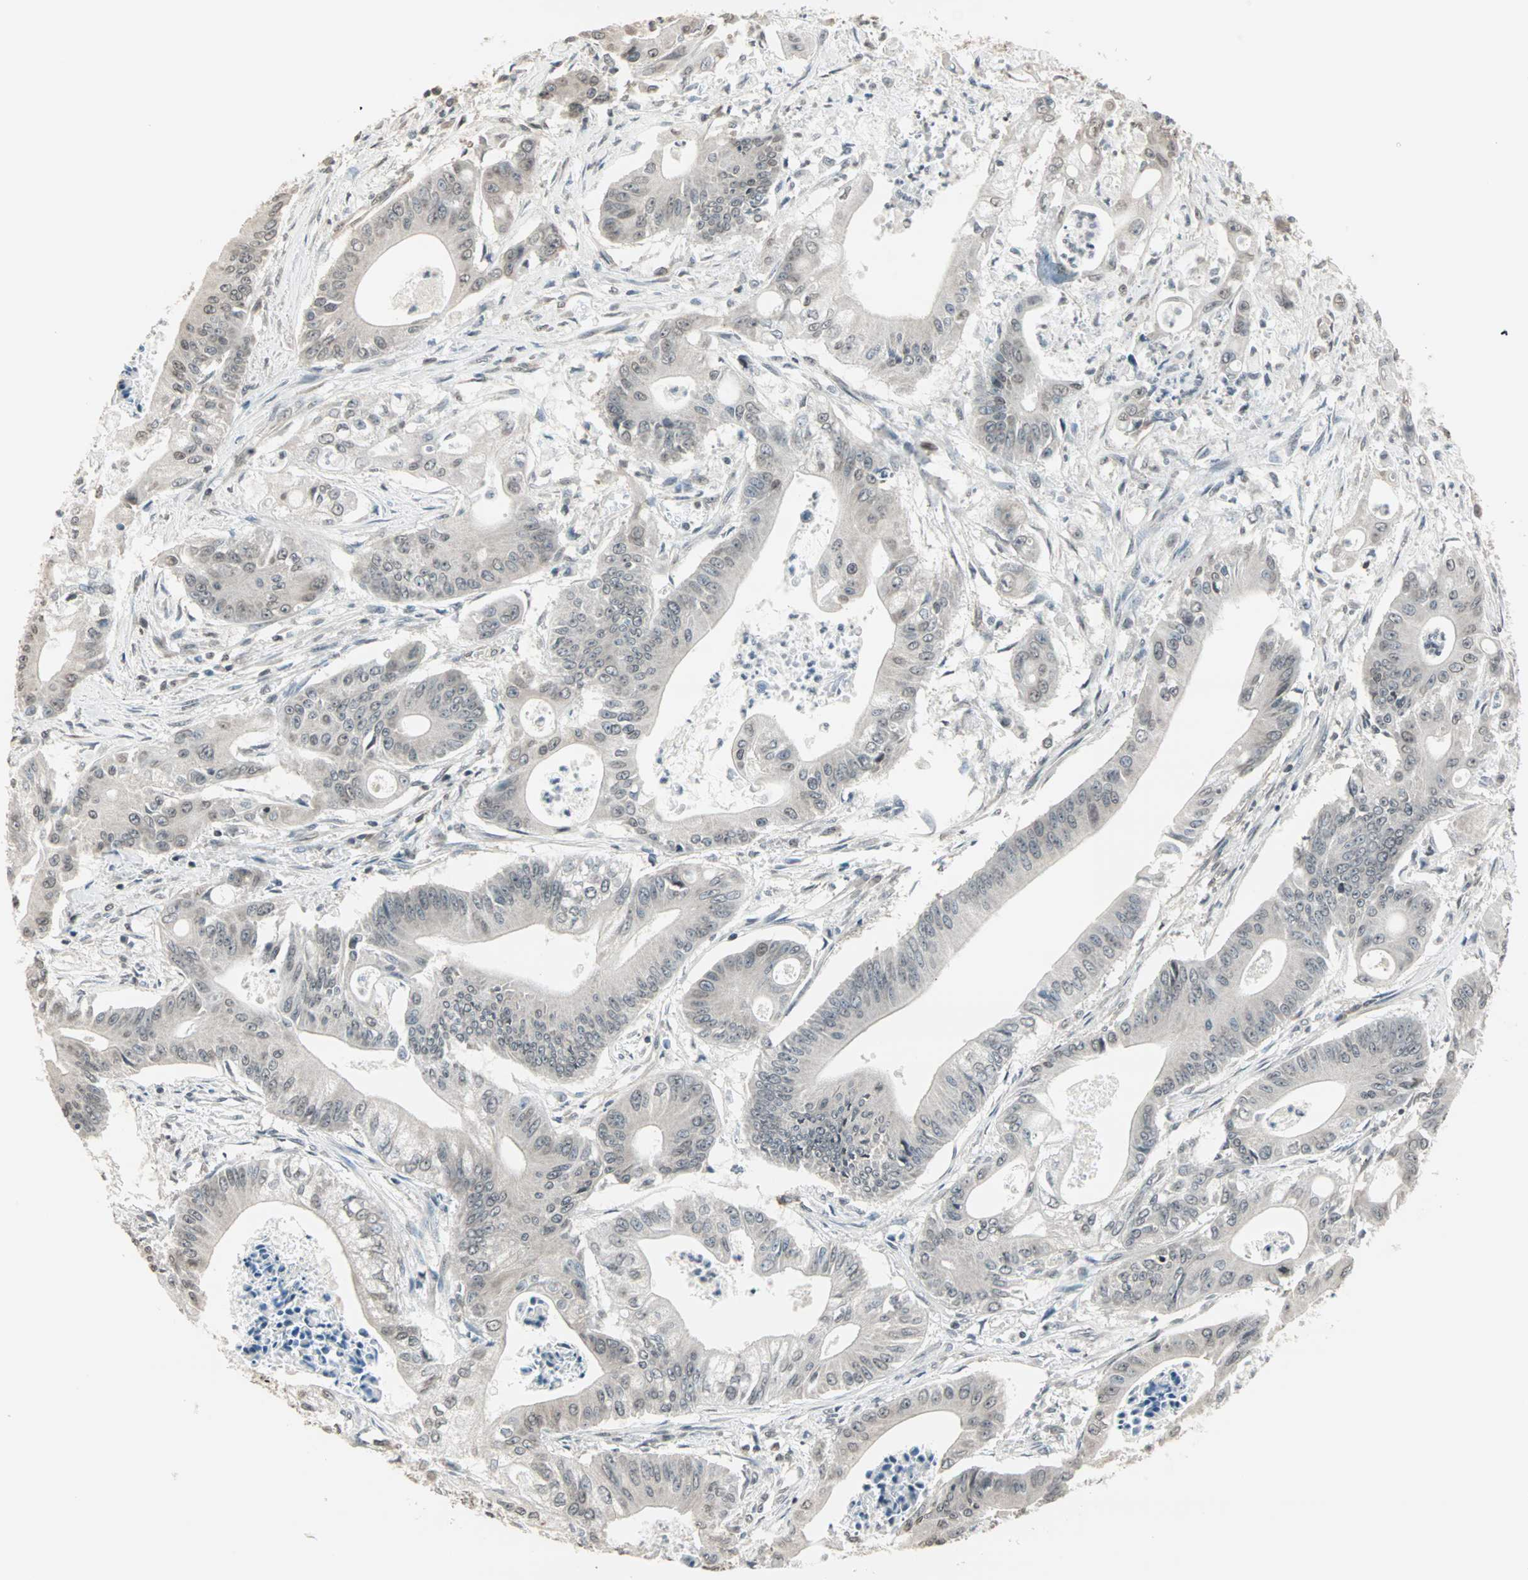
{"staining": {"intensity": "weak", "quantity": "<25%", "location": "nuclear"}, "tissue": "pancreatic cancer", "cell_type": "Tumor cells", "image_type": "cancer", "snomed": [{"axis": "morphology", "description": "Normal tissue, NOS"}, {"axis": "topography", "description": "Lymph node"}], "caption": "Photomicrograph shows no protein staining in tumor cells of pancreatic cancer tissue.", "gene": "CBLC", "patient": {"sex": "male", "age": 62}}